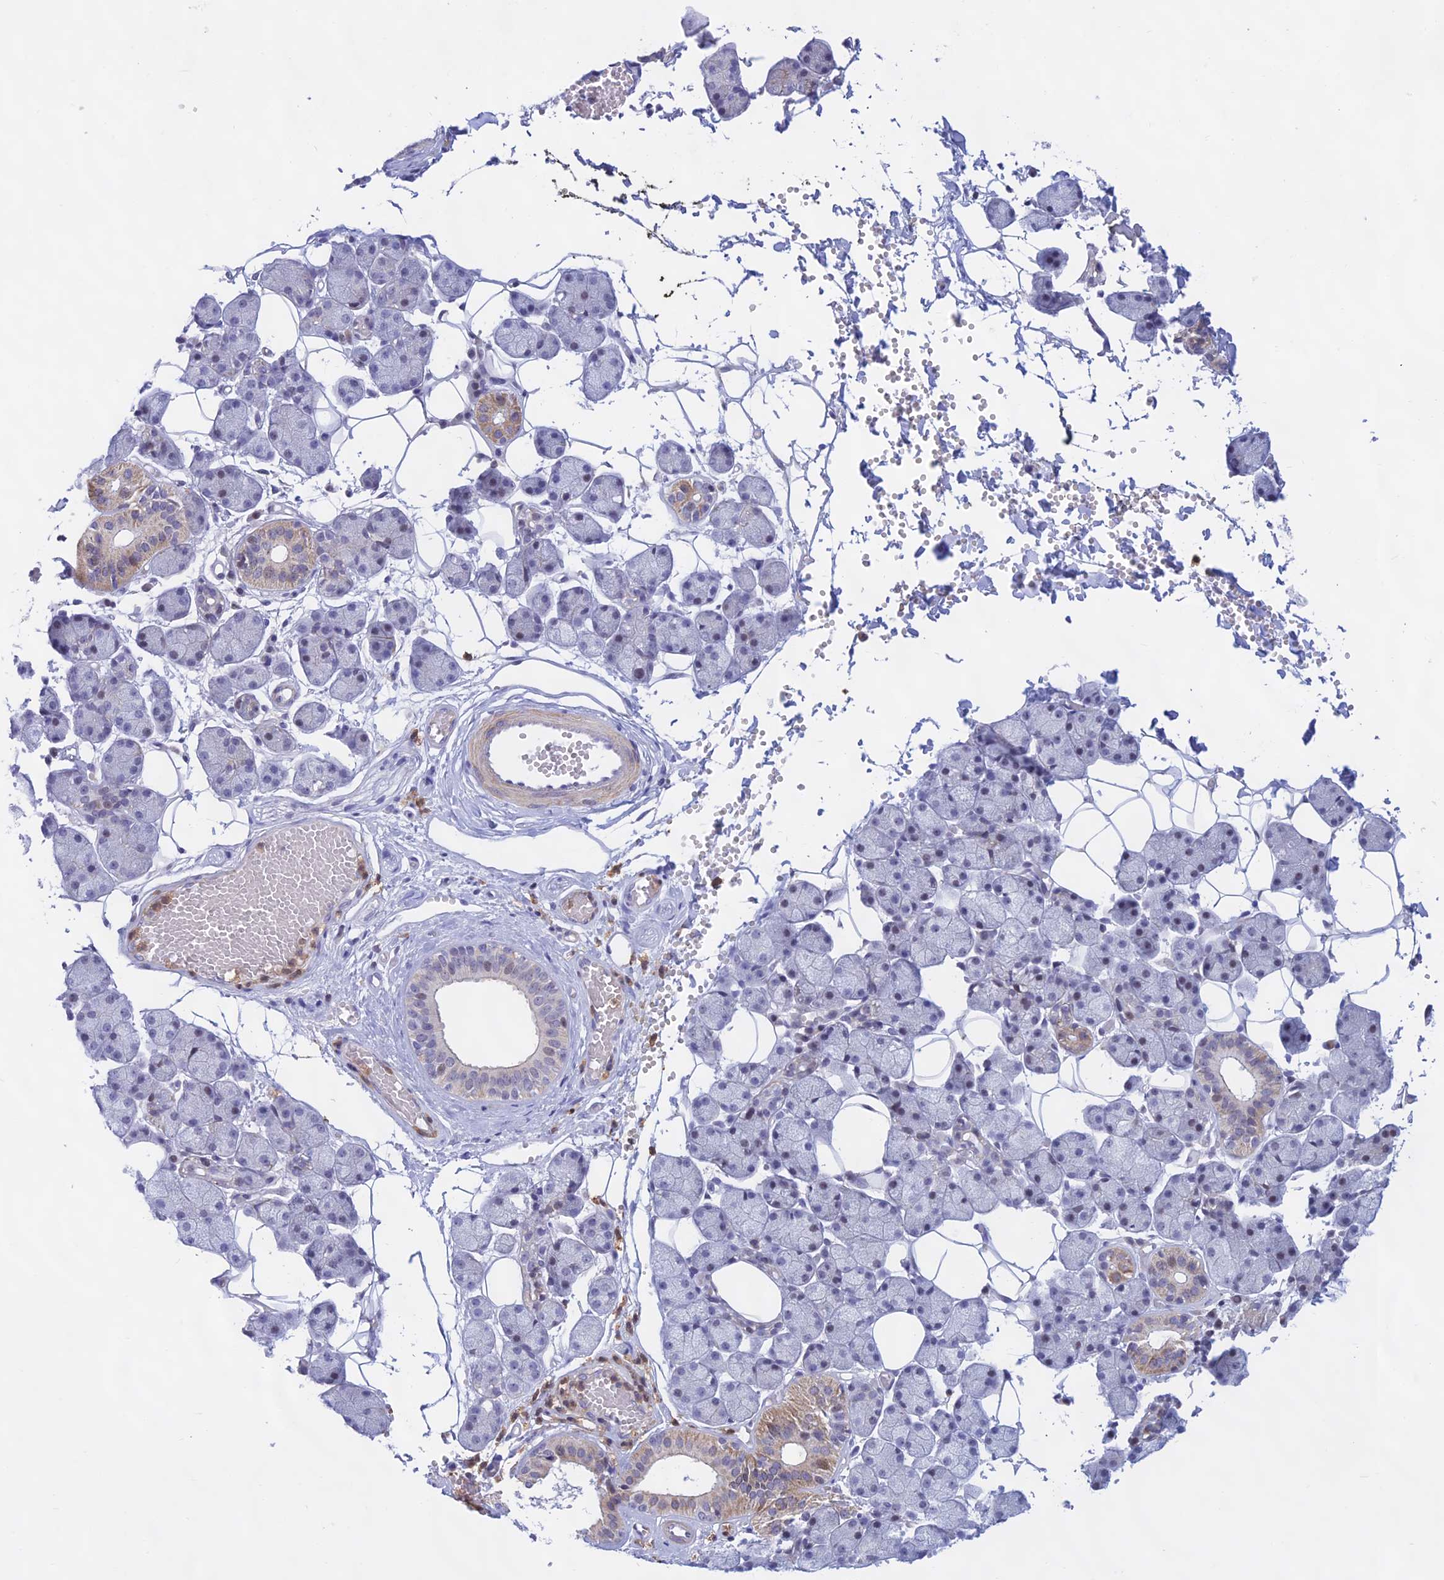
{"staining": {"intensity": "moderate", "quantity": "<25%", "location": "cytoplasmic/membranous,nuclear"}, "tissue": "salivary gland", "cell_type": "Glandular cells", "image_type": "normal", "snomed": [{"axis": "morphology", "description": "Normal tissue, NOS"}, {"axis": "topography", "description": "Salivary gland"}], "caption": "Immunohistochemistry (DAB) staining of benign salivary gland exhibits moderate cytoplasmic/membranous,nuclear protein expression in approximately <25% of glandular cells. The staining is performed using DAB brown chromogen to label protein expression. The nuclei are counter-stained blue using hematoxylin.", "gene": "KRR1", "patient": {"sex": "female", "age": 33}}